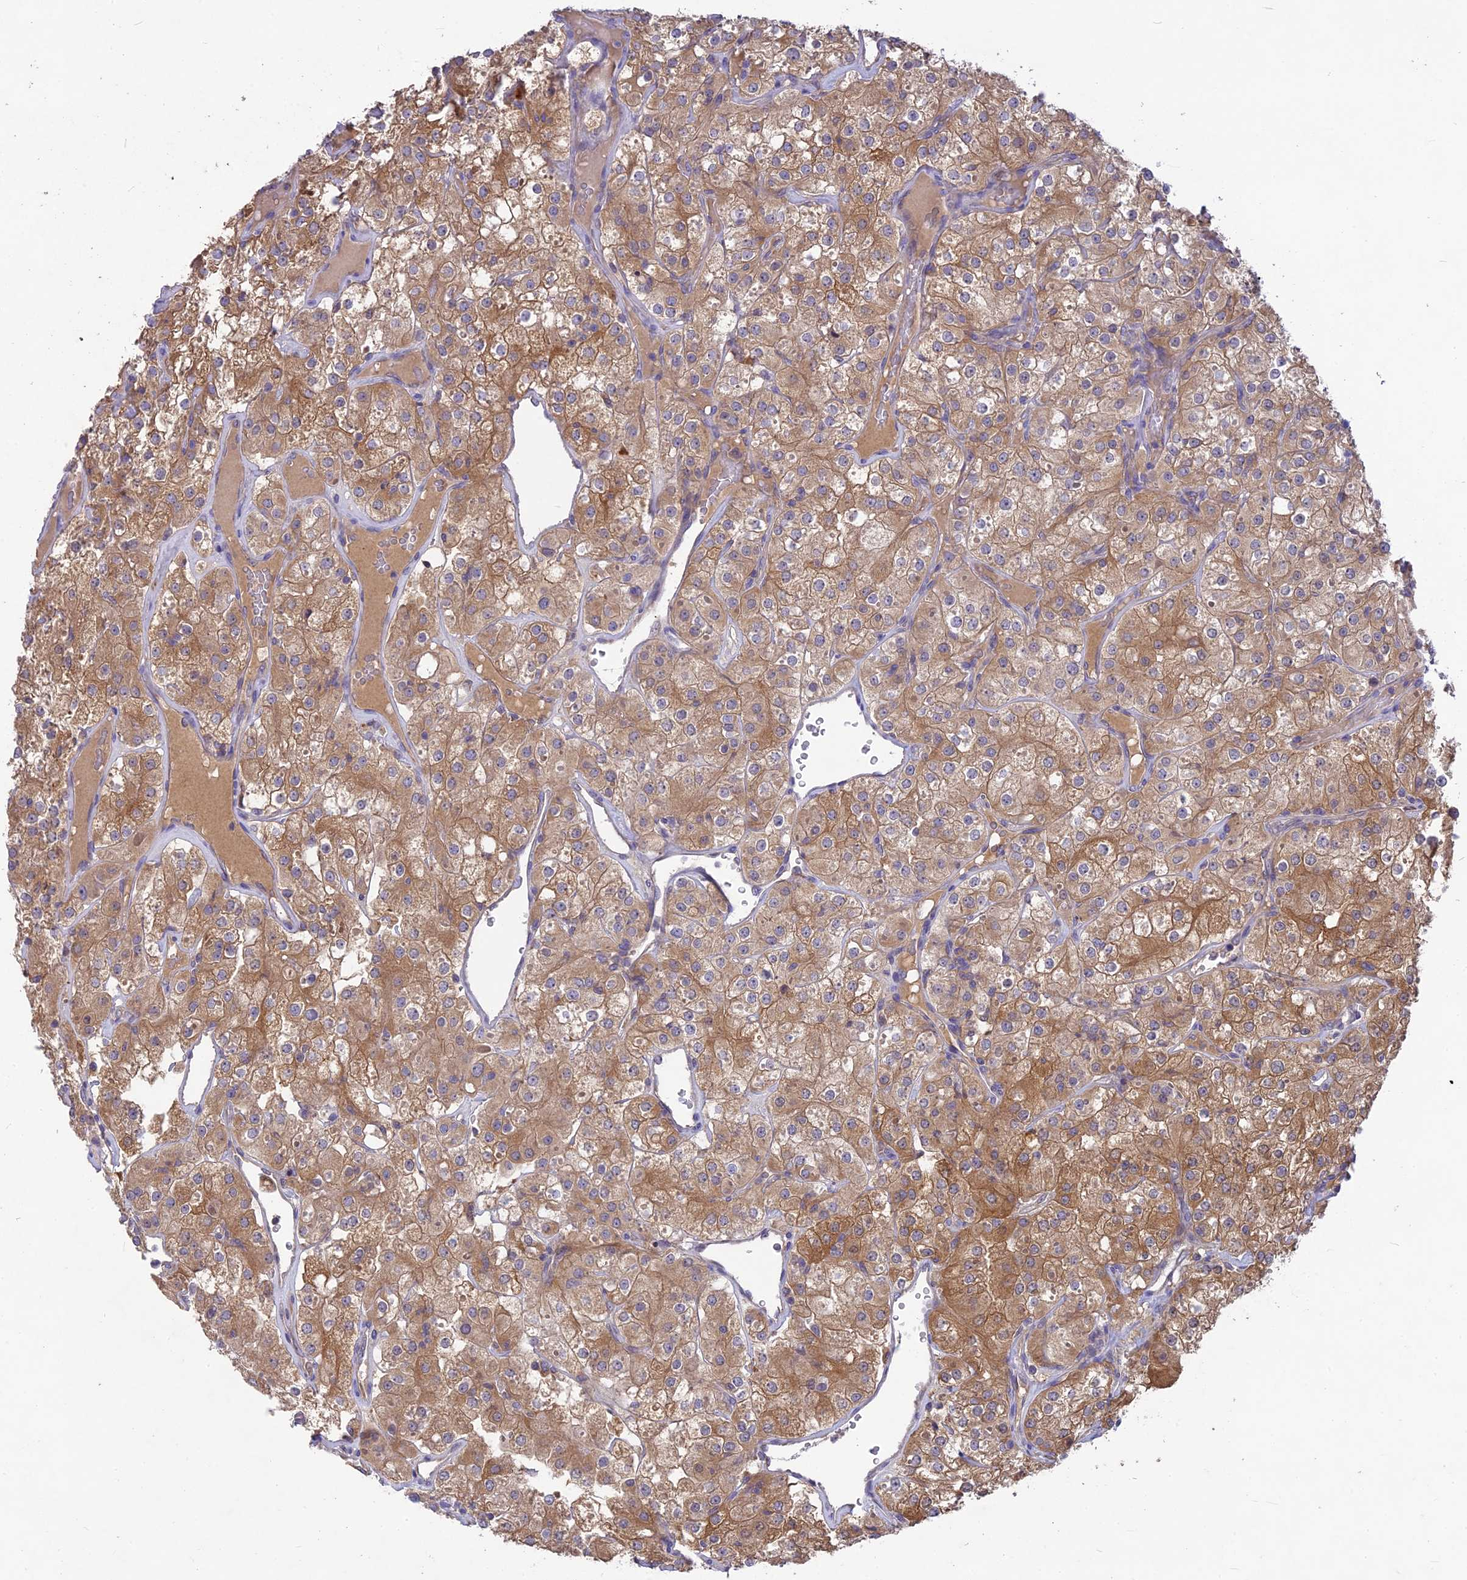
{"staining": {"intensity": "moderate", "quantity": ">75%", "location": "cytoplasmic/membranous"}, "tissue": "renal cancer", "cell_type": "Tumor cells", "image_type": "cancer", "snomed": [{"axis": "morphology", "description": "Adenocarcinoma, NOS"}, {"axis": "topography", "description": "Kidney"}], "caption": "Tumor cells reveal medium levels of moderate cytoplasmic/membranous positivity in approximately >75% of cells in human renal cancer (adenocarcinoma).", "gene": "PZP", "patient": {"sex": "male", "age": 77}}